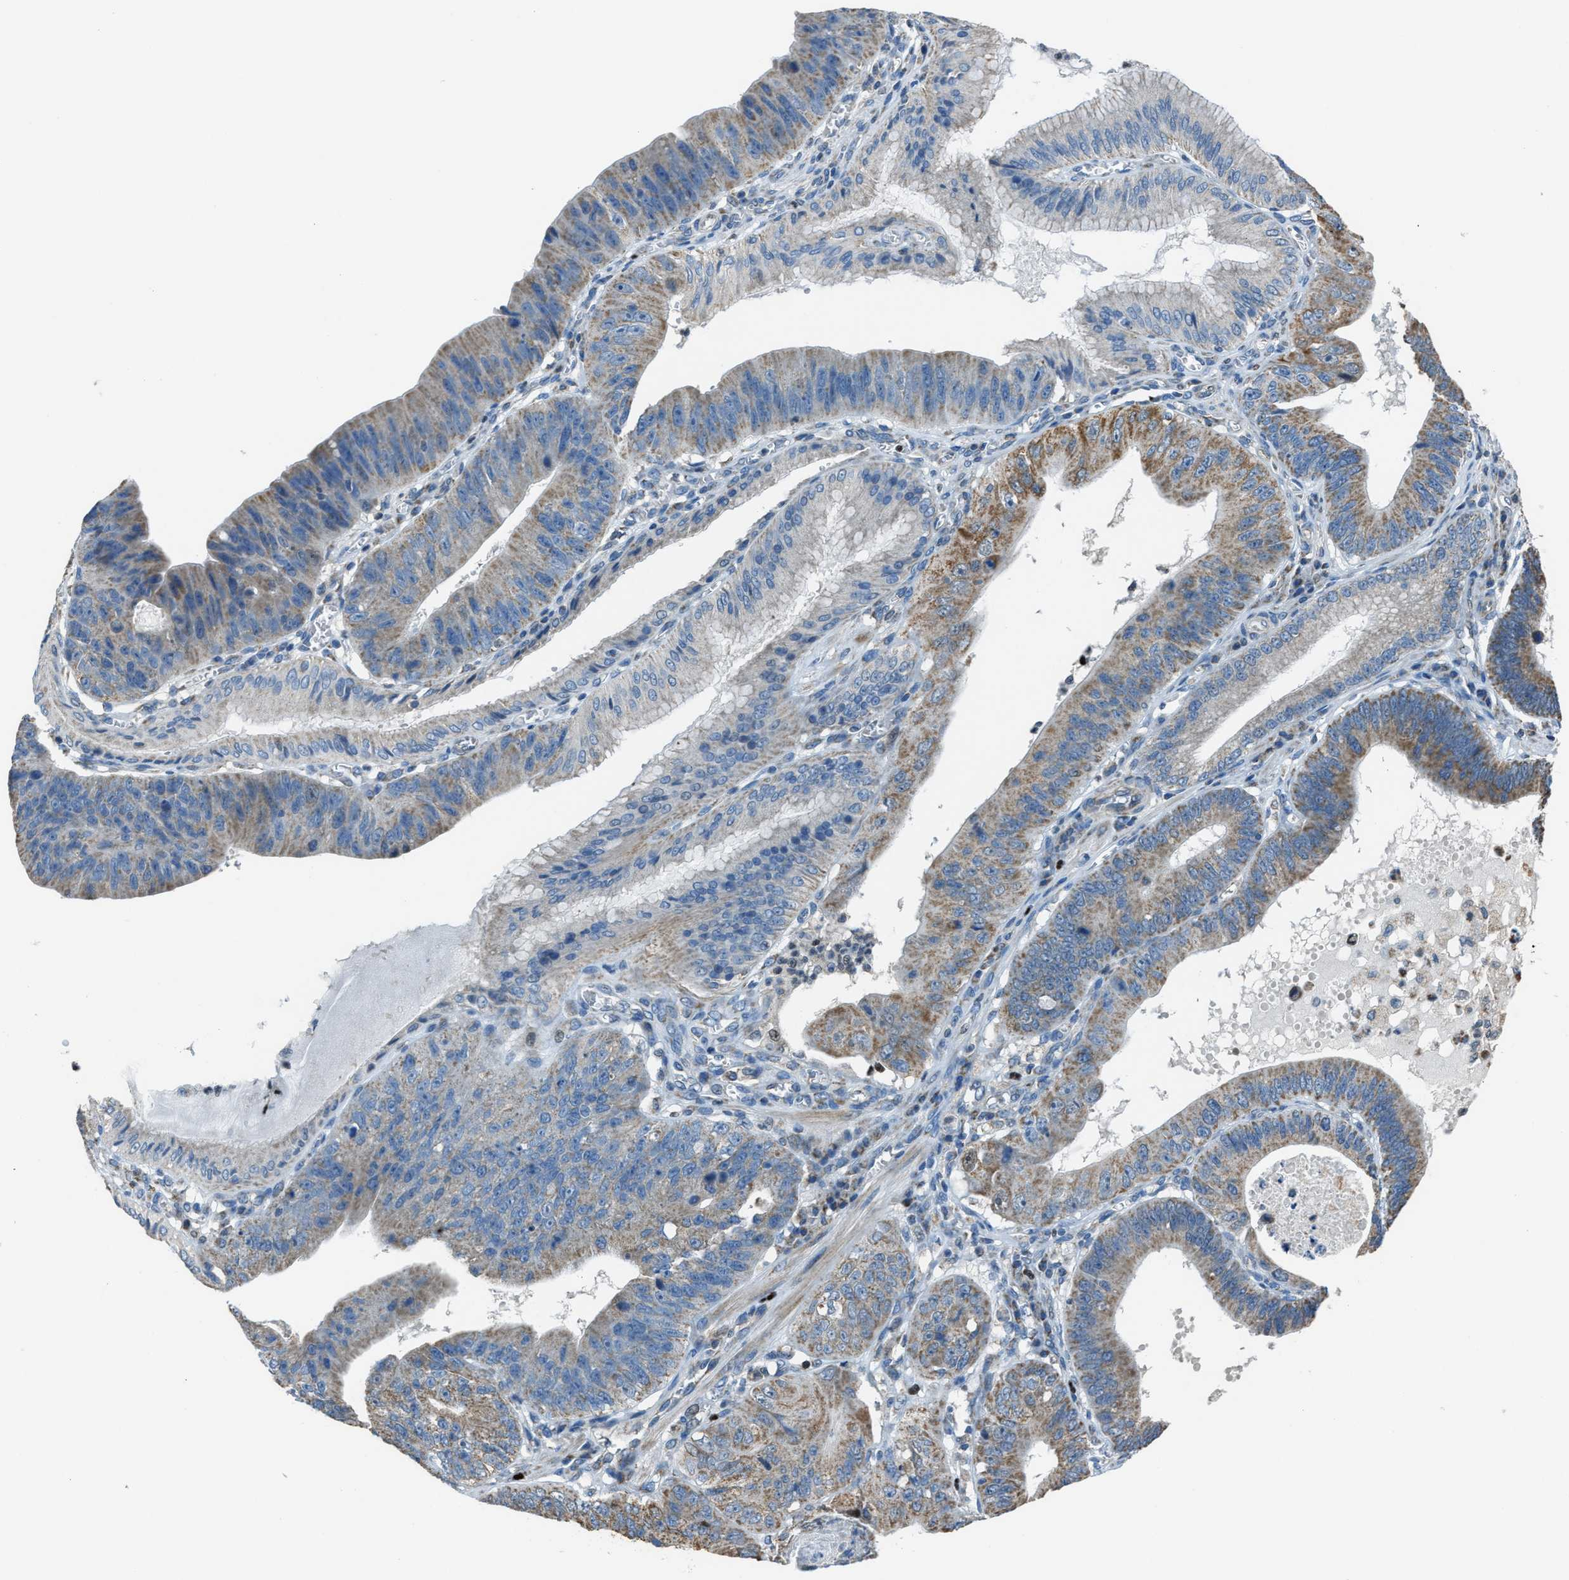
{"staining": {"intensity": "moderate", "quantity": "25%-75%", "location": "cytoplasmic/membranous"}, "tissue": "stomach cancer", "cell_type": "Tumor cells", "image_type": "cancer", "snomed": [{"axis": "morphology", "description": "Adenocarcinoma, NOS"}, {"axis": "topography", "description": "Stomach"}], "caption": "IHC histopathology image of human stomach cancer stained for a protein (brown), which reveals medium levels of moderate cytoplasmic/membranous positivity in approximately 25%-75% of tumor cells.", "gene": "SLC25A11", "patient": {"sex": "male", "age": 59}}